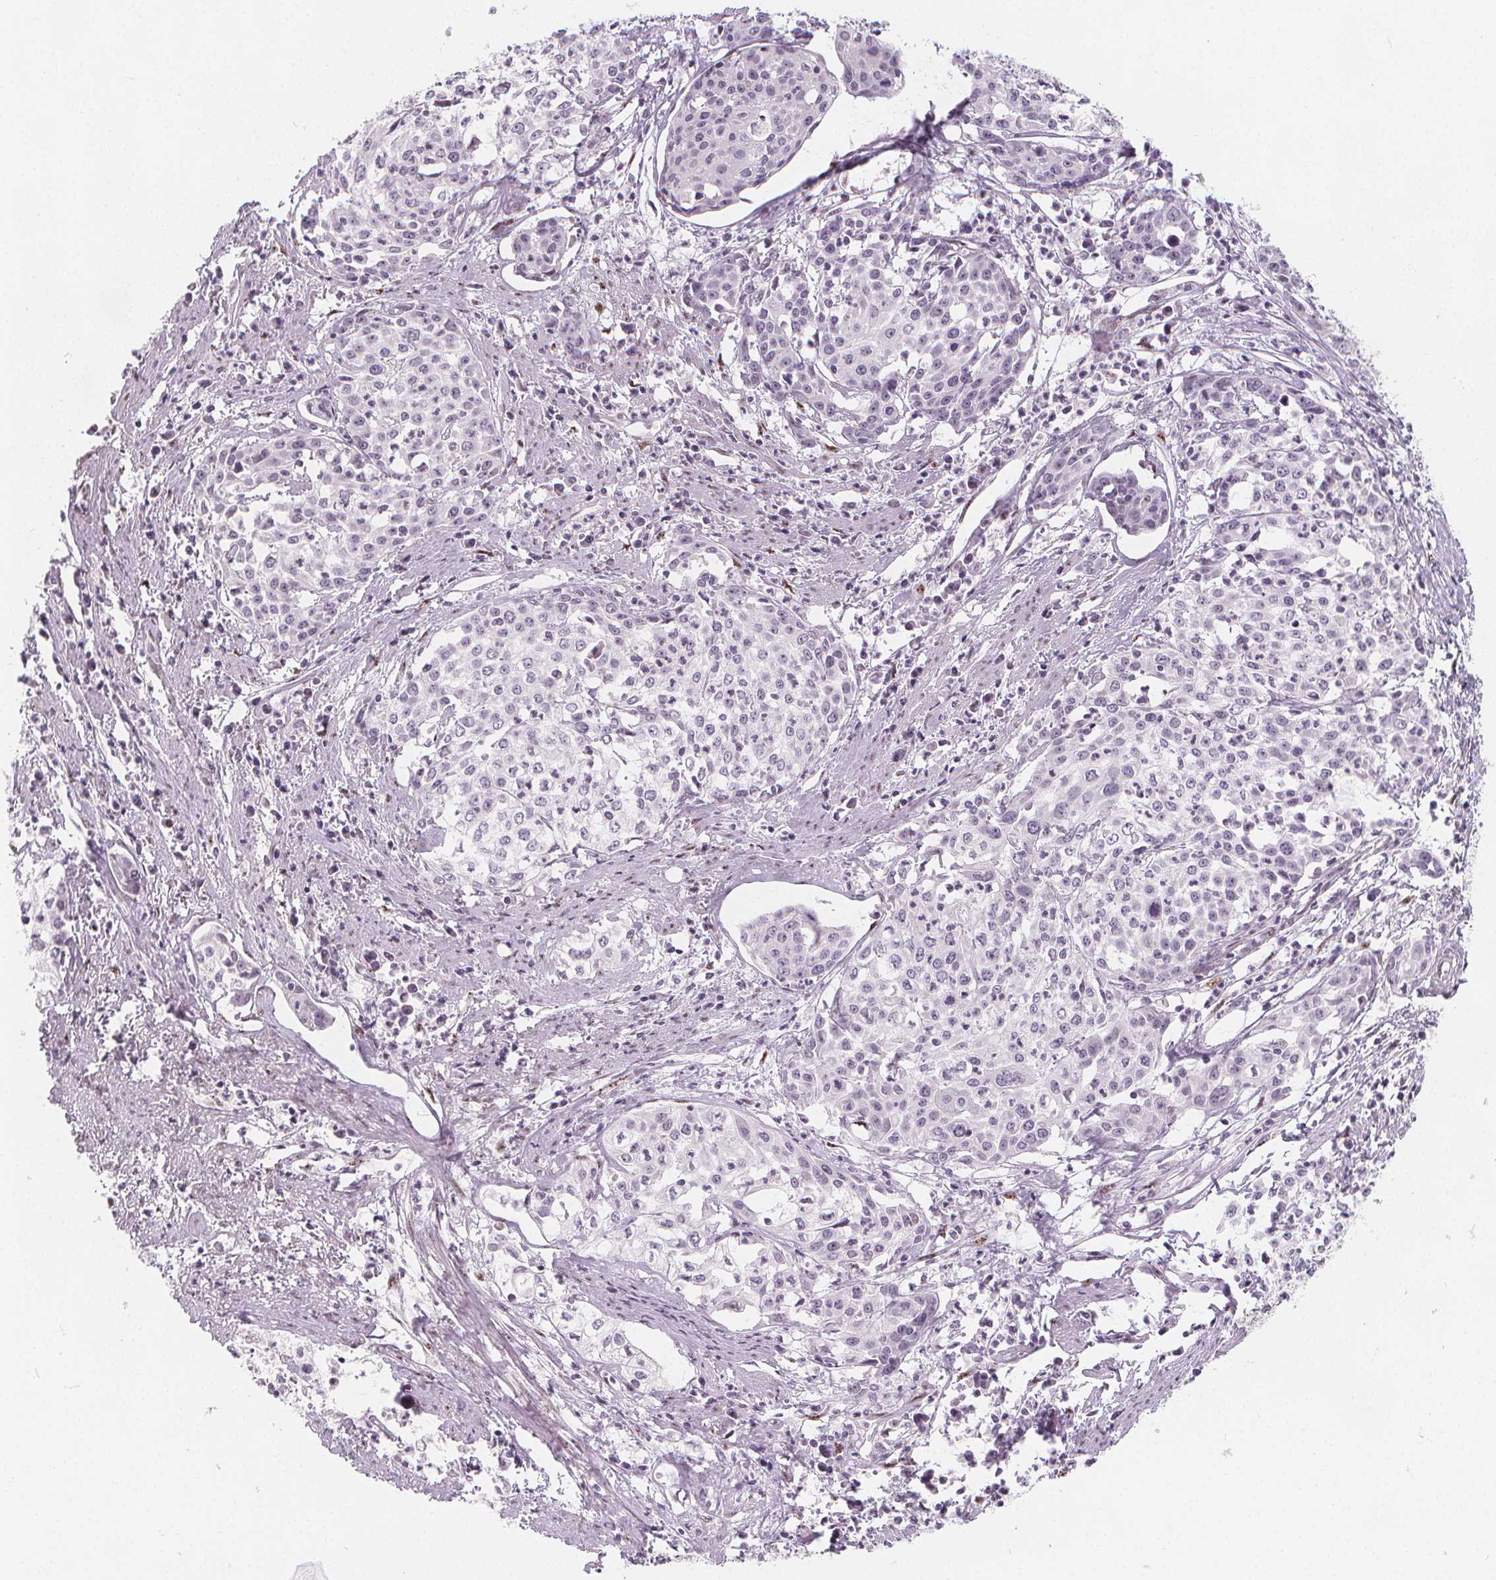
{"staining": {"intensity": "negative", "quantity": "none", "location": "none"}, "tissue": "cervical cancer", "cell_type": "Tumor cells", "image_type": "cancer", "snomed": [{"axis": "morphology", "description": "Squamous cell carcinoma, NOS"}, {"axis": "topography", "description": "Cervix"}], "caption": "IHC of human squamous cell carcinoma (cervical) exhibits no positivity in tumor cells. (IHC, brightfield microscopy, high magnification).", "gene": "DRC3", "patient": {"sex": "female", "age": 39}}